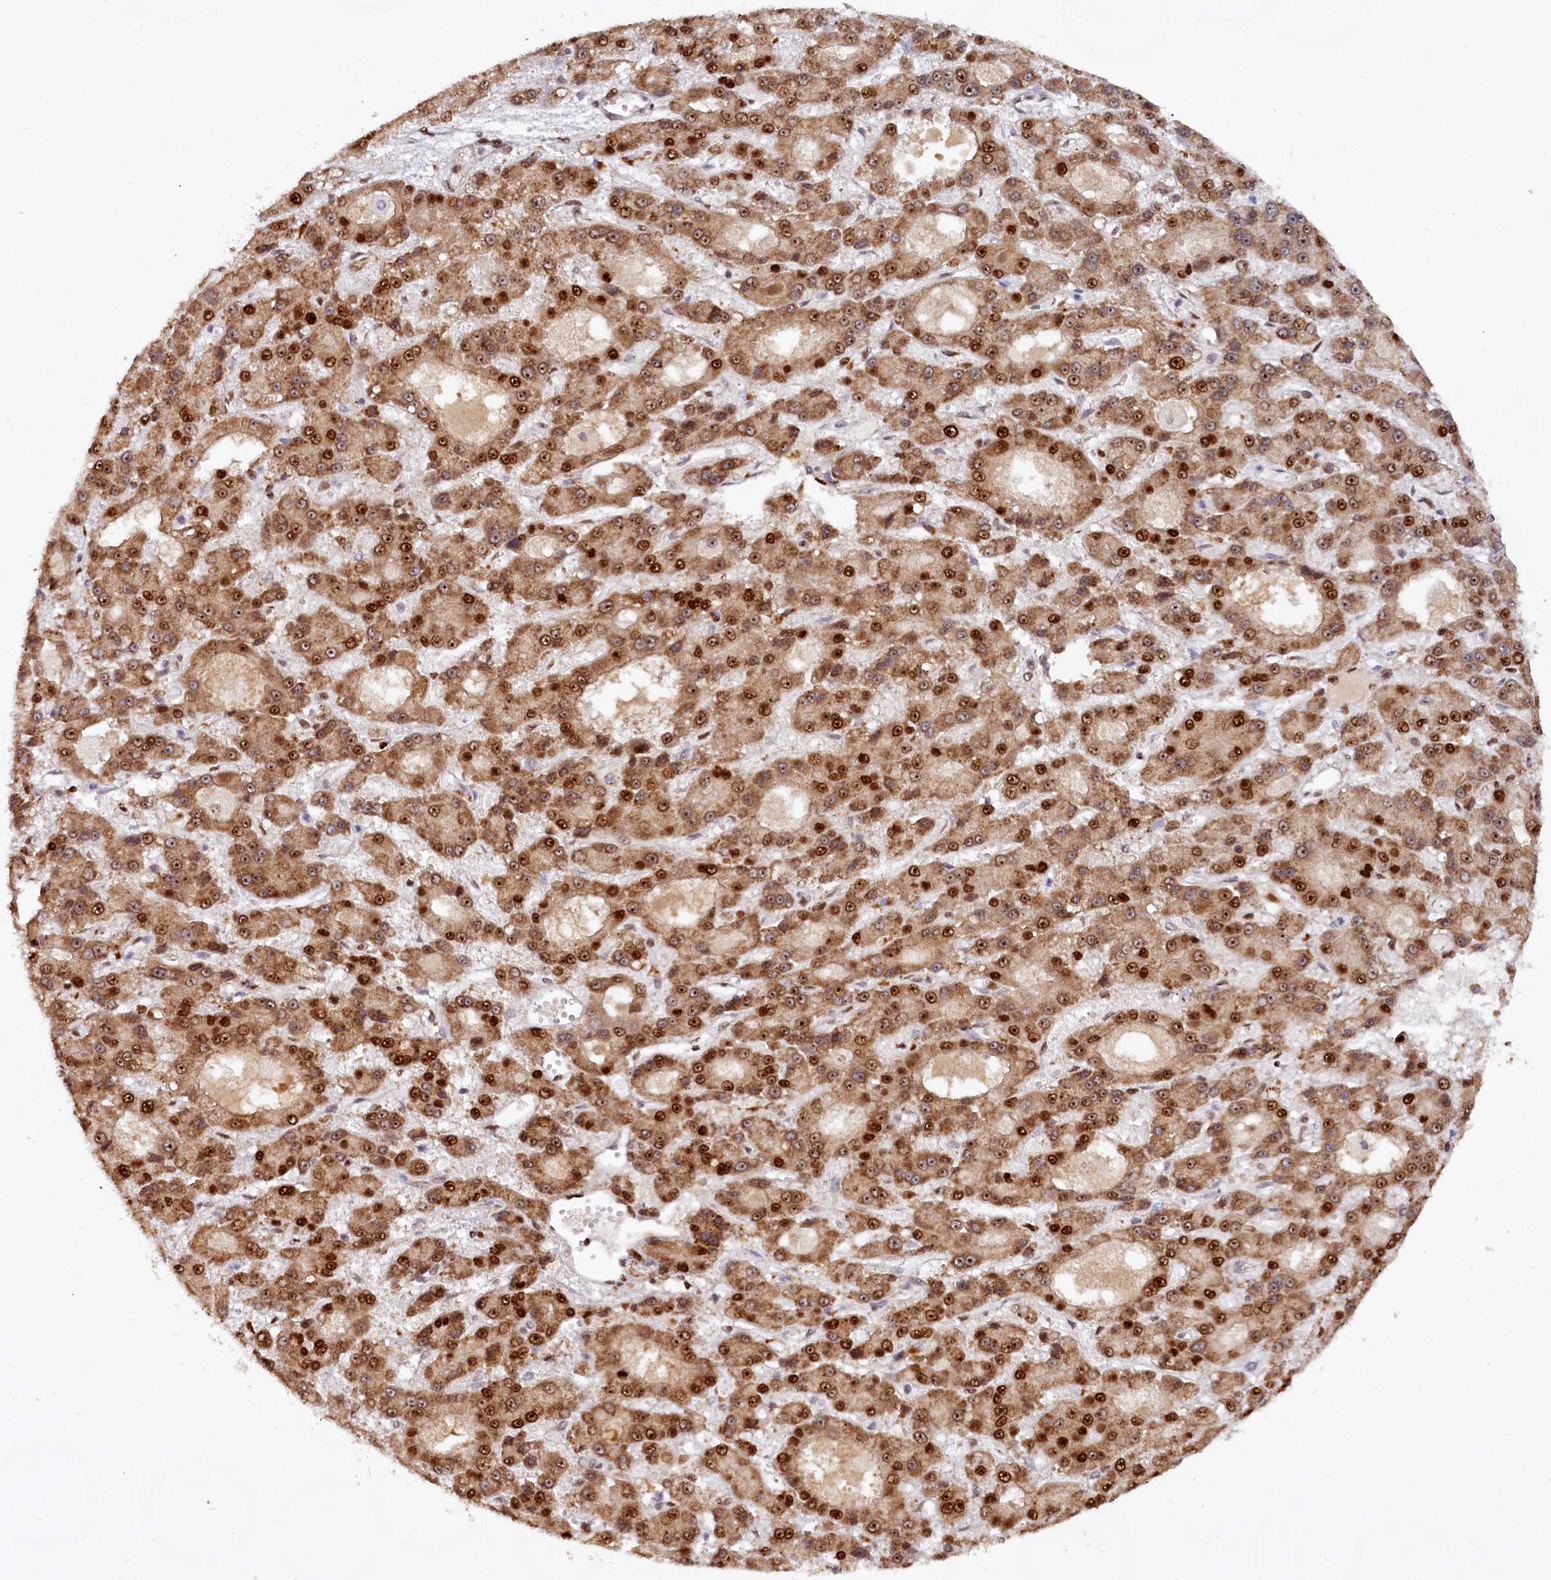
{"staining": {"intensity": "strong", "quantity": ">75%", "location": "cytoplasmic/membranous,nuclear"}, "tissue": "liver cancer", "cell_type": "Tumor cells", "image_type": "cancer", "snomed": [{"axis": "morphology", "description": "Carcinoma, Hepatocellular, NOS"}, {"axis": "topography", "description": "Liver"}], "caption": "High-power microscopy captured an IHC image of hepatocellular carcinoma (liver), revealing strong cytoplasmic/membranous and nuclear staining in about >75% of tumor cells. The protein is stained brown, and the nuclei are stained in blue (DAB IHC with brightfield microscopy, high magnification).", "gene": "TCOF1", "patient": {"sex": "male", "age": 70}}